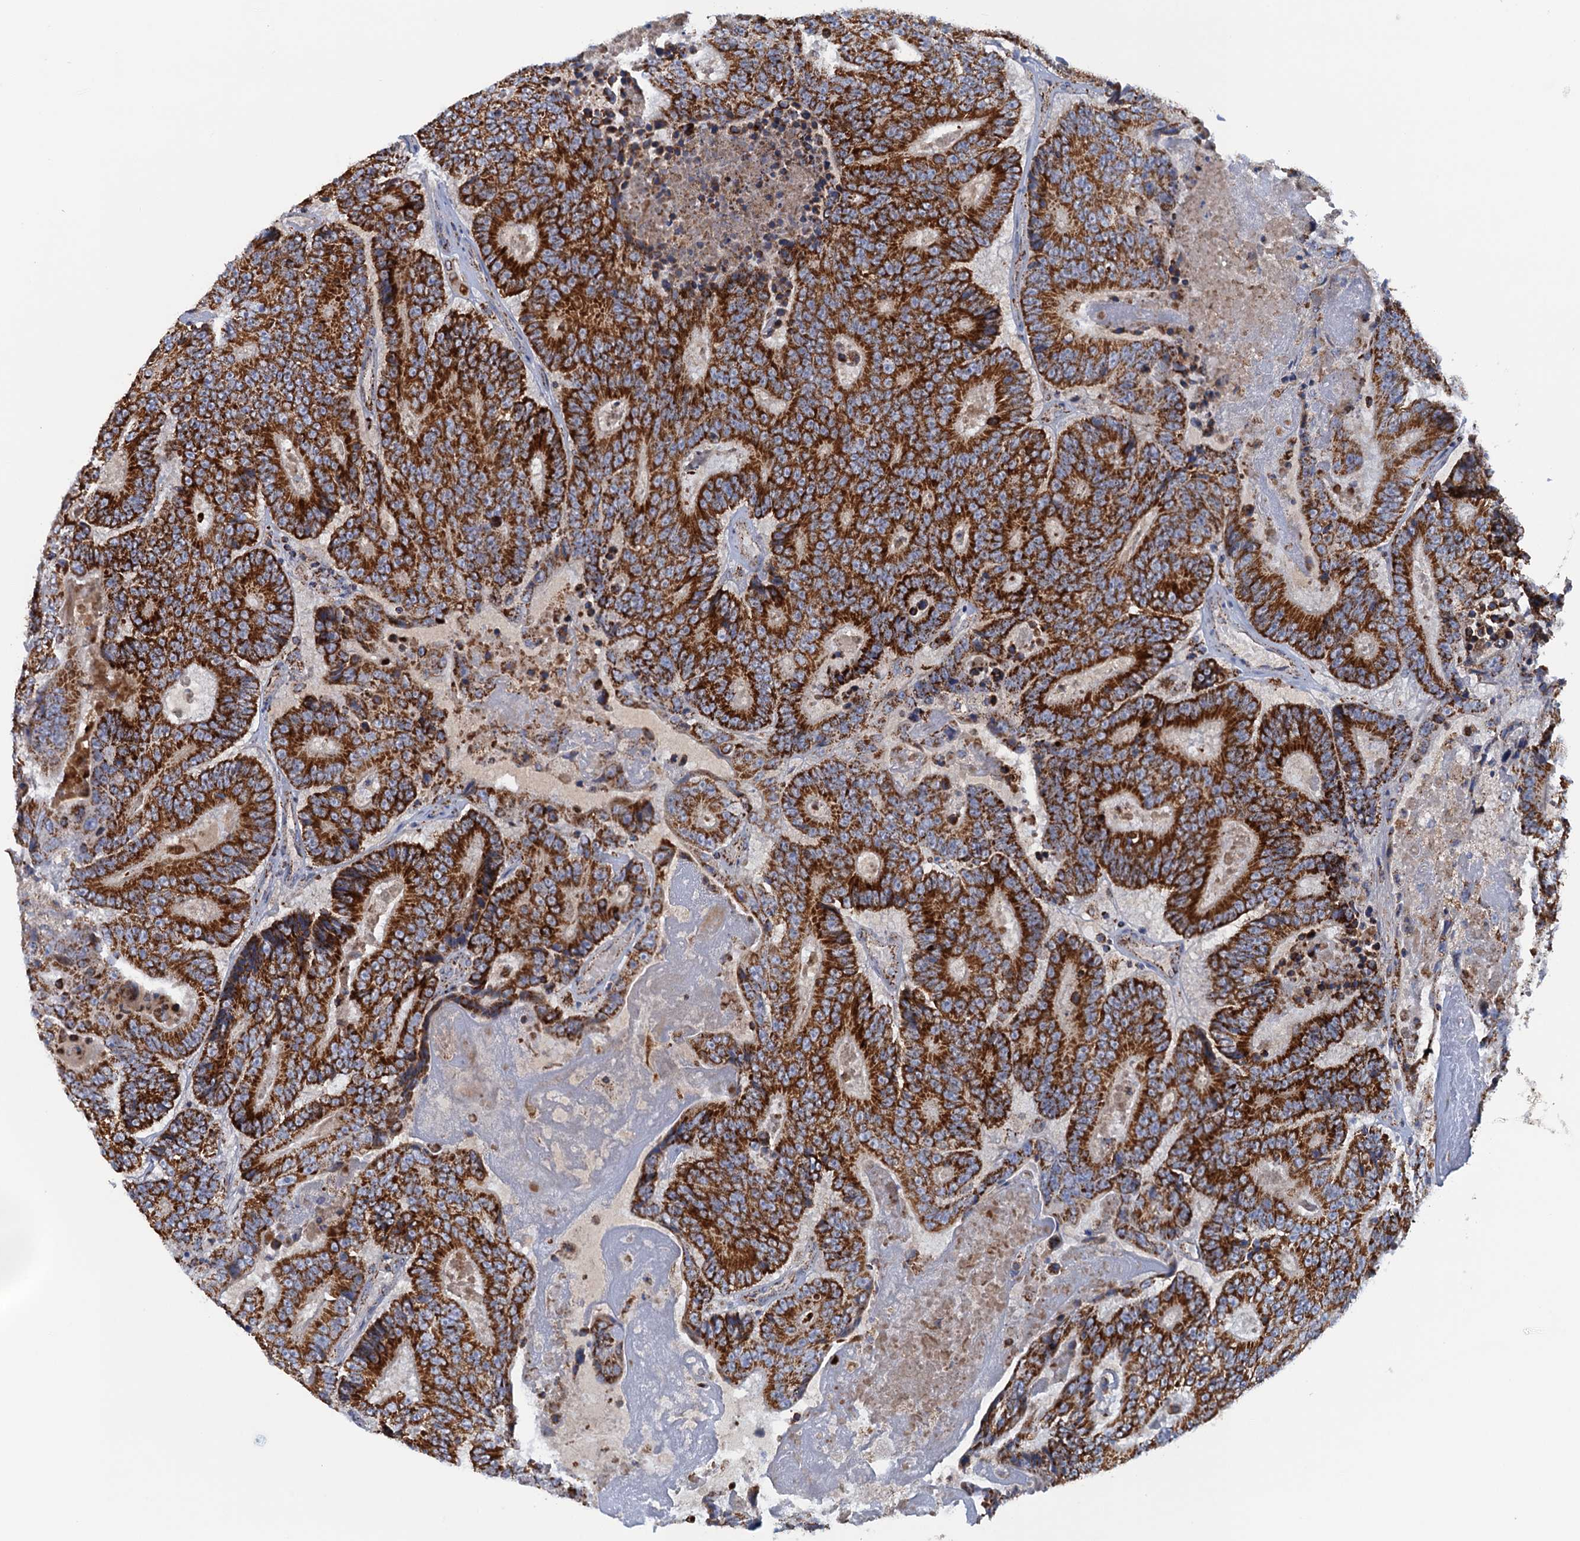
{"staining": {"intensity": "strong", "quantity": ">75%", "location": "cytoplasmic/membranous"}, "tissue": "colorectal cancer", "cell_type": "Tumor cells", "image_type": "cancer", "snomed": [{"axis": "morphology", "description": "Adenocarcinoma, NOS"}, {"axis": "topography", "description": "Colon"}], "caption": "Protein expression analysis of colorectal adenocarcinoma displays strong cytoplasmic/membranous expression in approximately >75% of tumor cells.", "gene": "GTPBP3", "patient": {"sex": "male", "age": 83}}